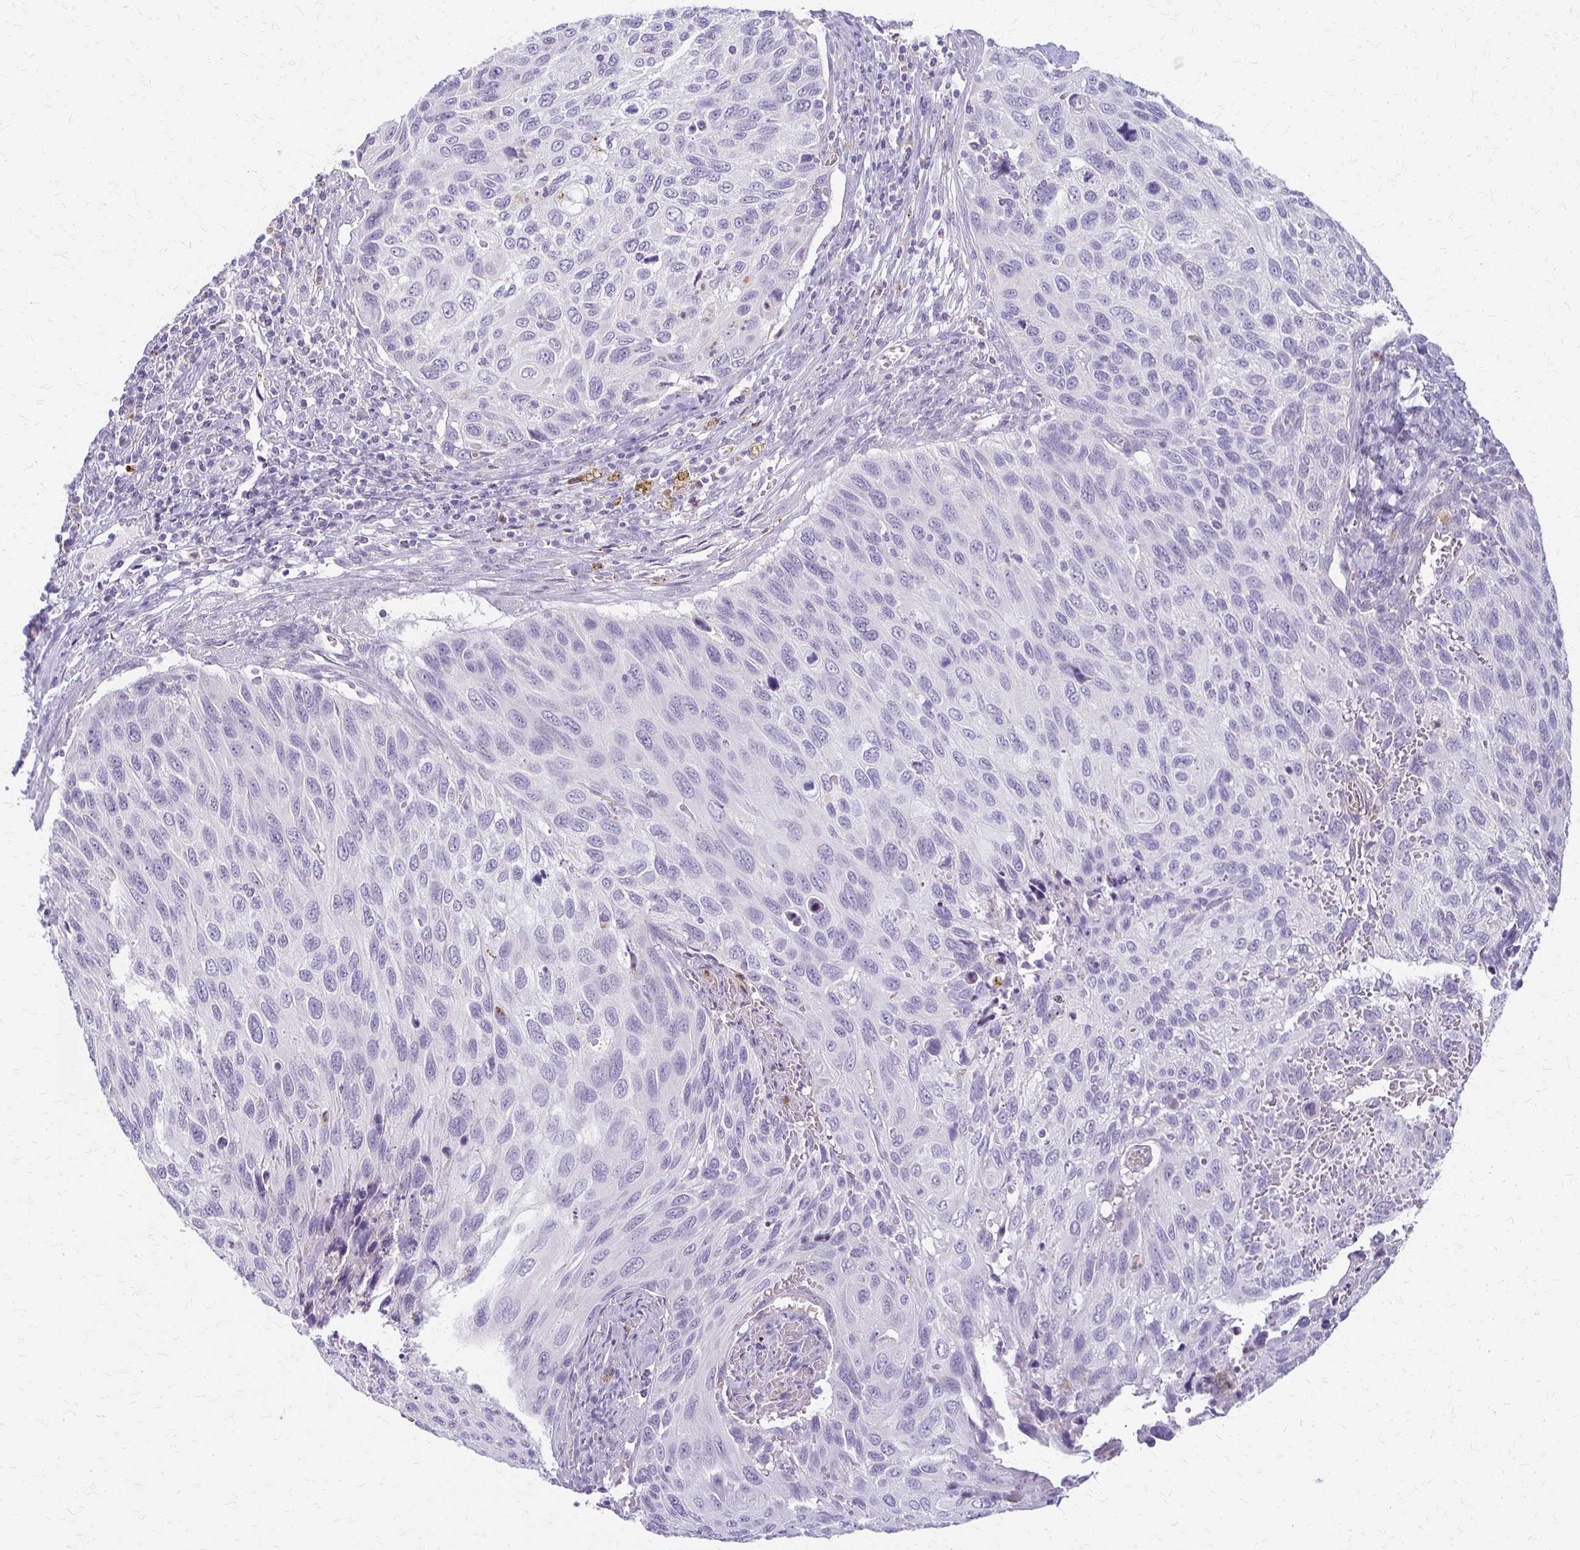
{"staining": {"intensity": "negative", "quantity": "none", "location": "none"}, "tissue": "cervical cancer", "cell_type": "Tumor cells", "image_type": "cancer", "snomed": [{"axis": "morphology", "description": "Squamous cell carcinoma, NOS"}, {"axis": "topography", "description": "Cervix"}], "caption": "The micrograph exhibits no staining of tumor cells in cervical squamous cell carcinoma. (Stains: DAB IHC with hematoxylin counter stain, Microscopy: brightfield microscopy at high magnification).", "gene": "ACP5", "patient": {"sex": "female", "age": 70}}